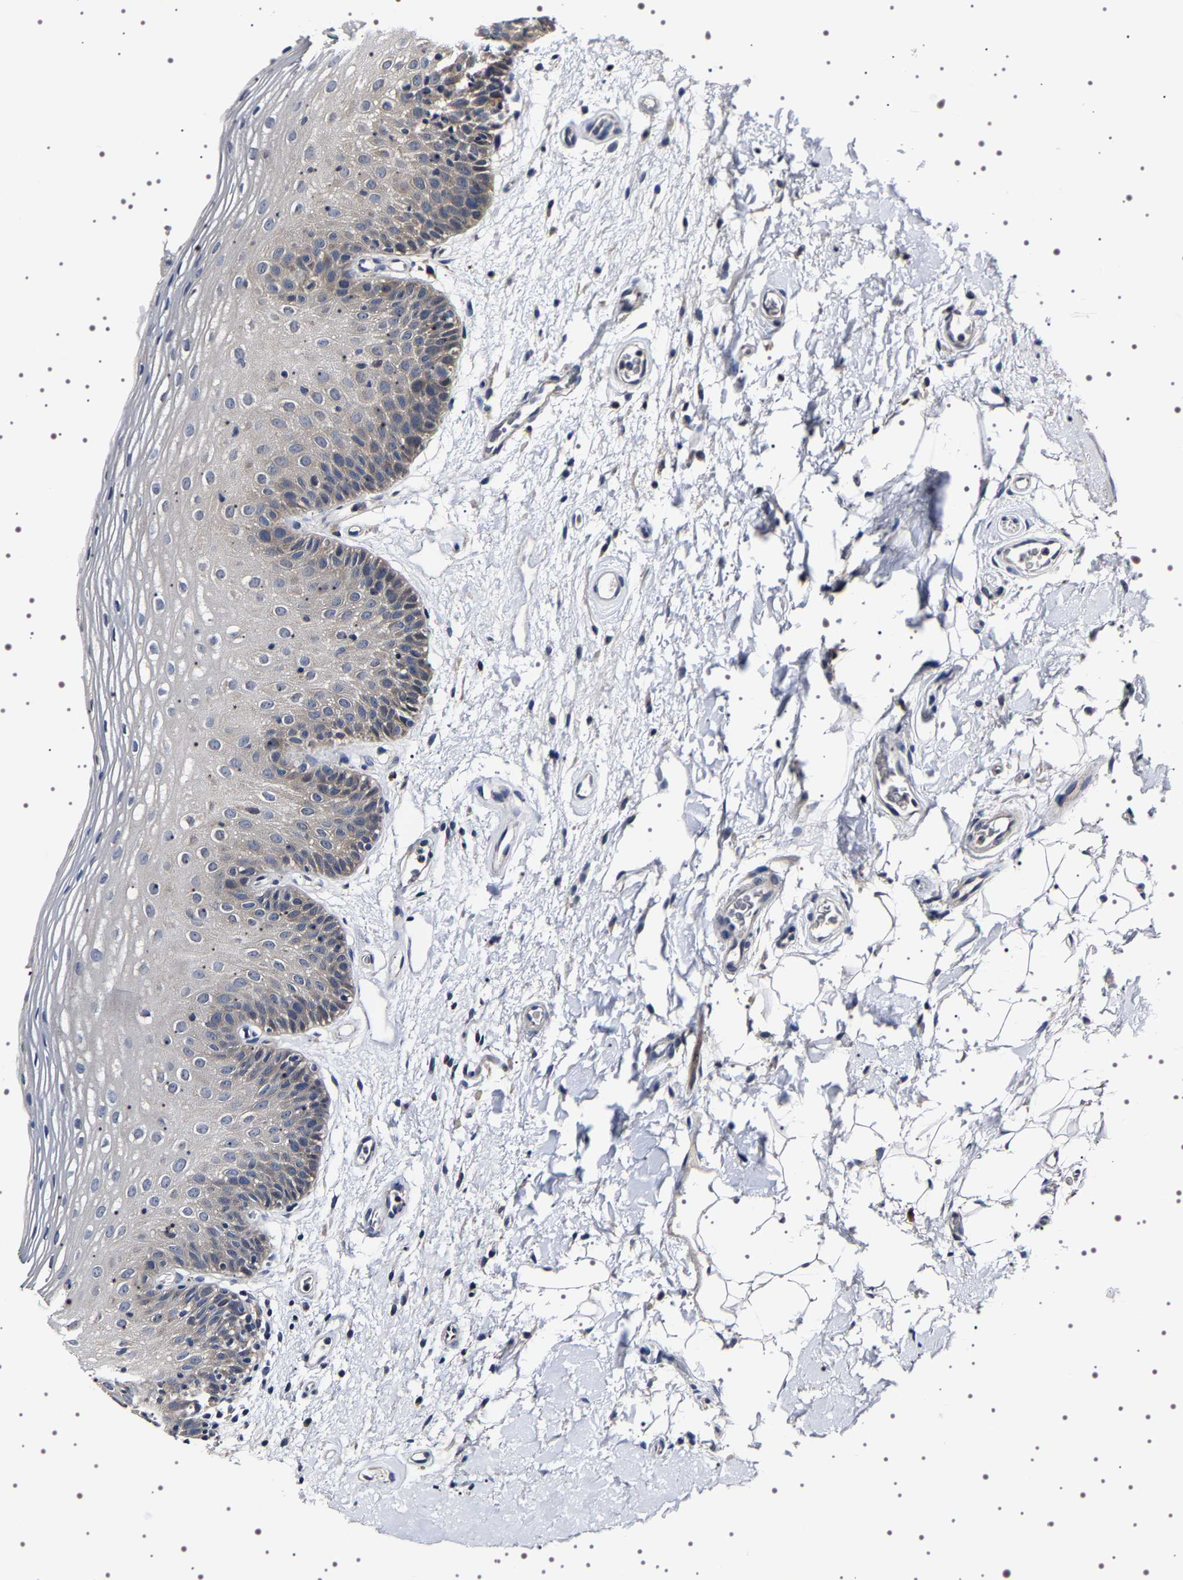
{"staining": {"intensity": "moderate", "quantity": "25%-75%", "location": "cytoplasmic/membranous"}, "tissue": "oral mucosa", "cell_type": "Squamous epithelial cells", "image_type": "normal", "snomed": [{"axis": "morphology", "description": "Normal tissue, NOS"}, {"axis": "morphology", "description": "Squamous cell carcinoma, NOS"}, {"axis": "topography", "description": "Skeletal muscle"}, {"axis": "topography", "description": "Oral tissue"}], "caption": "High-magnification brightfield microscopy of benign oral mucosa stained with DAB (3,3'-diaminobenzidine) (brown) and counterstained with hematoxylin (blue). squamous epithelial cells exhibit moderate cytoplasmic/membranous expression is appreciated in approximately25%-75% of cells.", "gene": "TARBP1", "patient": {"sex": "male", "age": 71}}